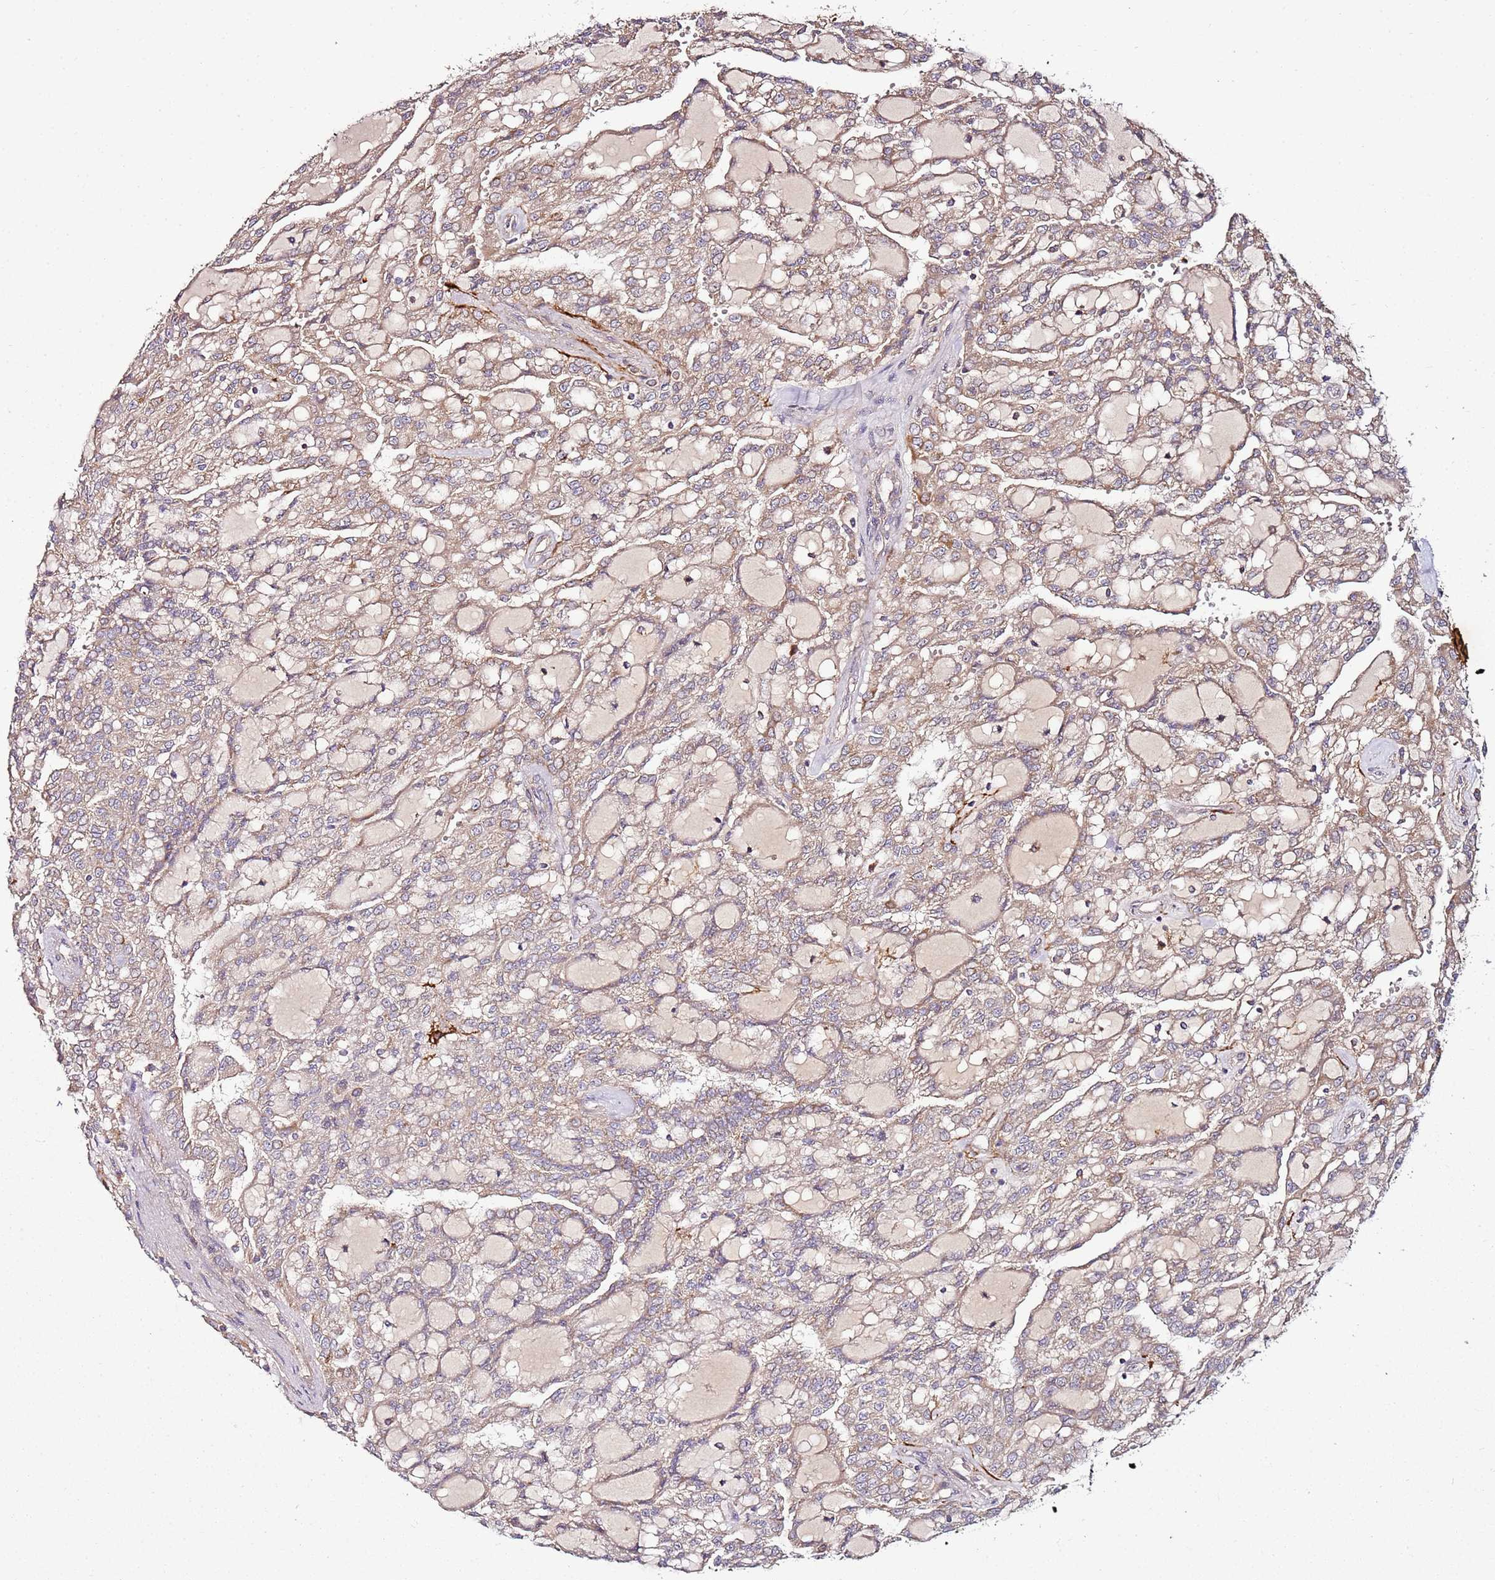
{"staining": {"intensity": "weak", "quantity": ">75%", "location": "cytoplasmic/membranous"}, "tissue": "renal cancer", "cell_type": "Tumor cells", "image_type": "cancer", "snomed": [{"axis": "morphology", "description": "Adenocarcinoma, NOS"}, {"axis": "topography", "description": "Kidney"}], "caption": "A high-resolution photomicrograph shows immunohistochemistry staining of adenocarcinoma (renal), which shows weak cytoplasmic/membranous staining in approximately >75% of tumor cells. (DAB (3,3'-diaminobenzidine) IHC, brown staining for protein, blue staining for nuclei).", "gene": "KRTAP21-3", "patient": {"sex": "male", "age": 63}}